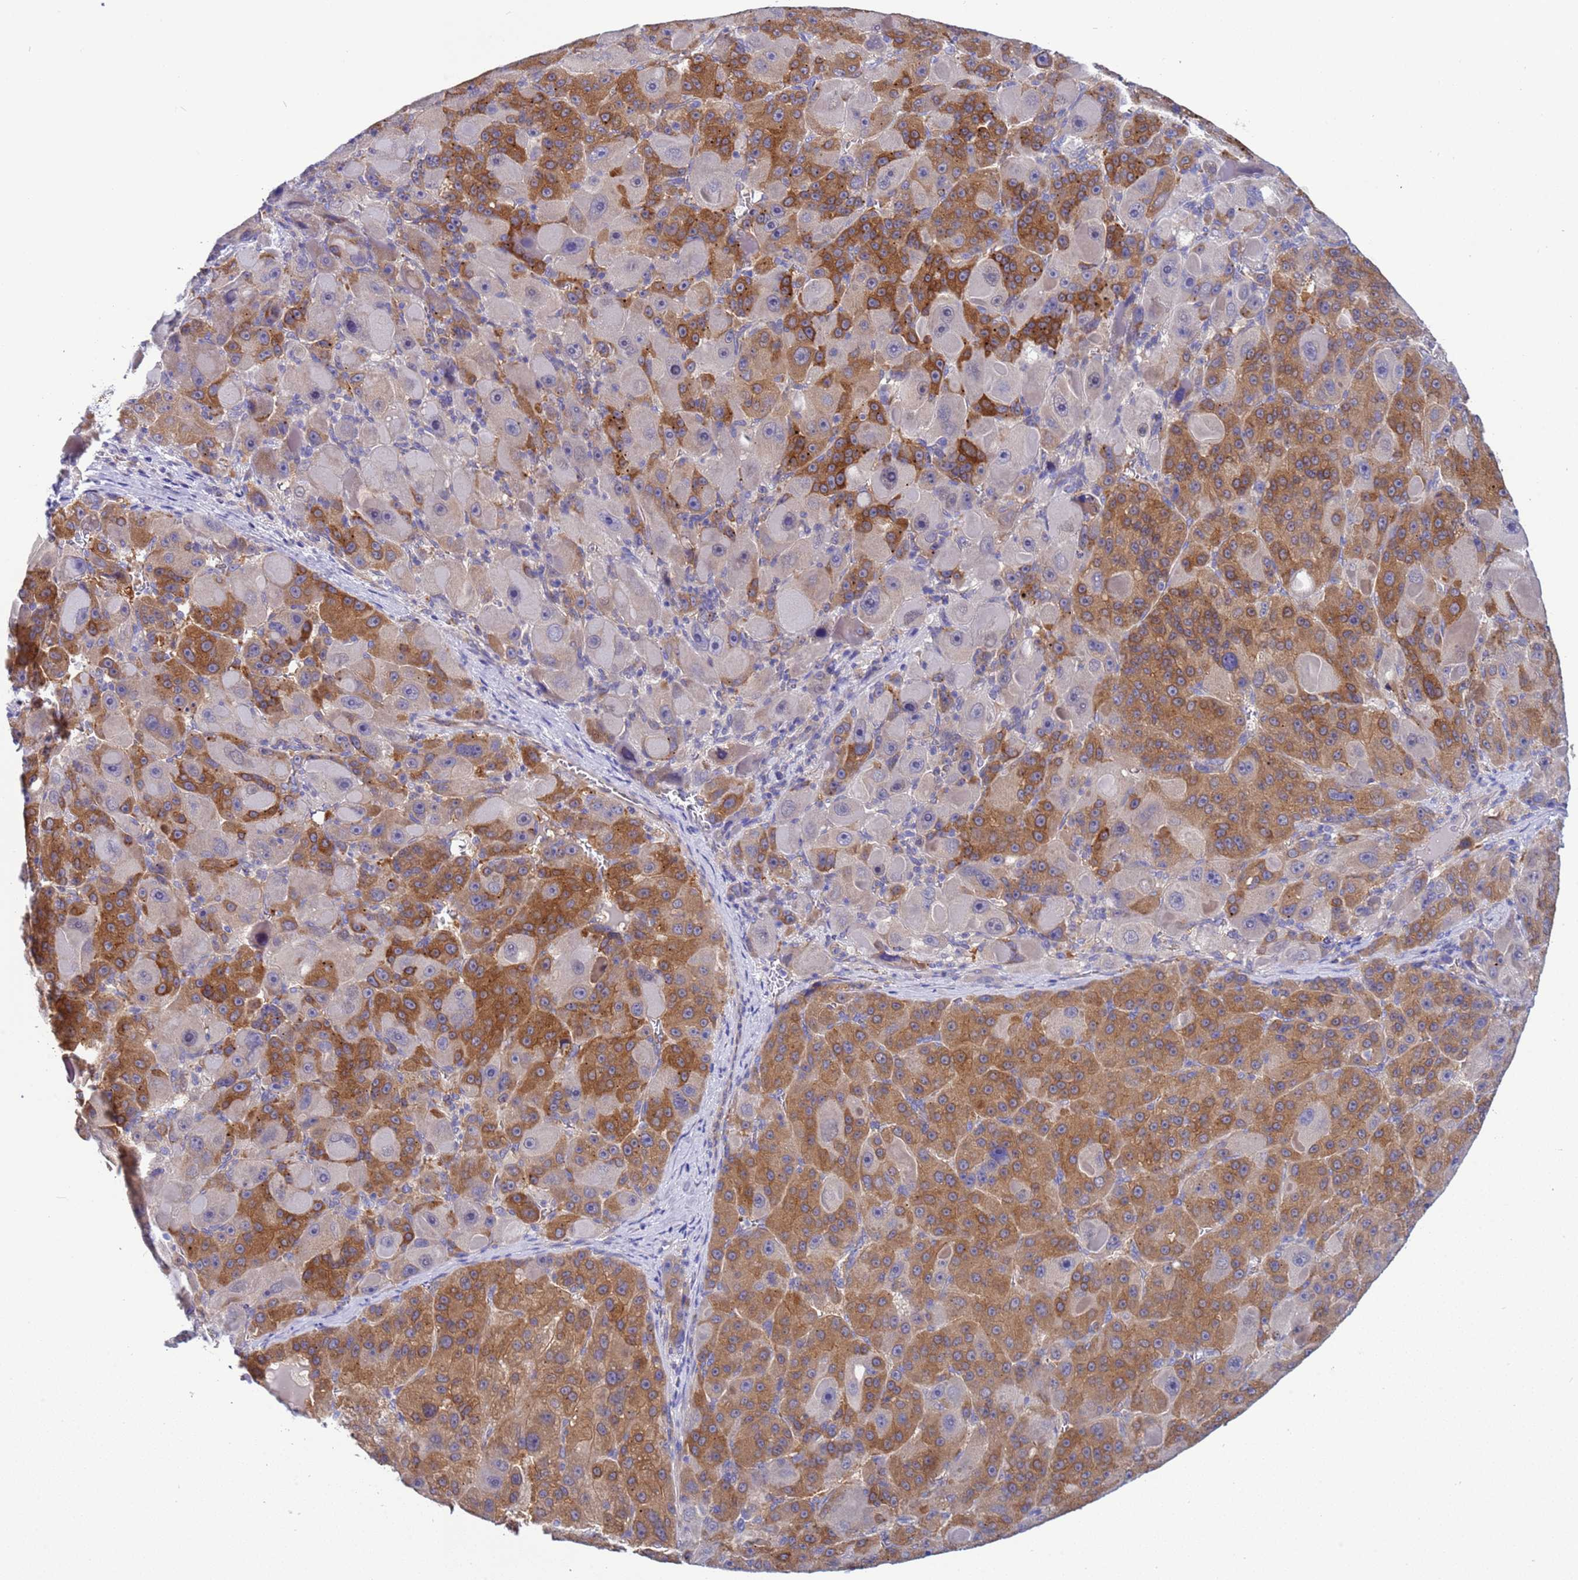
{"staining": {"intensity": "moderate", "quantity": ">75%", "location": "cytoplasmic/membranous"}, "tissue": "liver cancer", "cell_type": "Tumor cells", "image_type": "cancer", "snomed": [{"axis": "morphology", "description": "Carcinoma, Hepatocellular, NOS"}, {"axis": "topography", "description": "Liver"}], "caption": "Moderate cytoplasmic/membranous staining is appreciated in approximately >75% of tumor cells in liver cancer (hepatocellular carcinoma).", "gene": "RC3H2", "patient": {"sex": "male", "age": 76}}